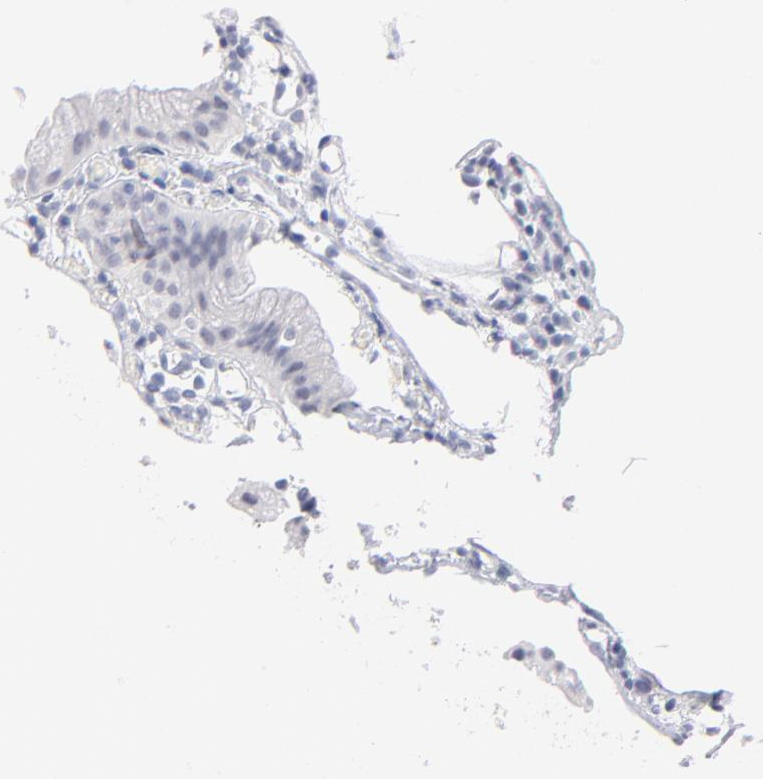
{"staining": {"intensity": "negative", "quantity": "none", "location": "none"}, "tissue": "gallbladder", "cell_type": "Glandular cells", "image_type": "normal", "snomed": [{"axis": "morphology", "description": "Normal tissue, NOS"}, {"axis": "topography", "description": "Gallbladder"}], "caption": "Immunohistochemistry (IHC) histopathology image of benign human gallbladder stained for a protein (brown), which demonstrates no positivity in glandular cells. (Brightfield microscopy of DAB immunohistochemistry (IHC) at high magnification).", "gene": "KHNYN", "patient": {"sex": "male", "age": 65}}